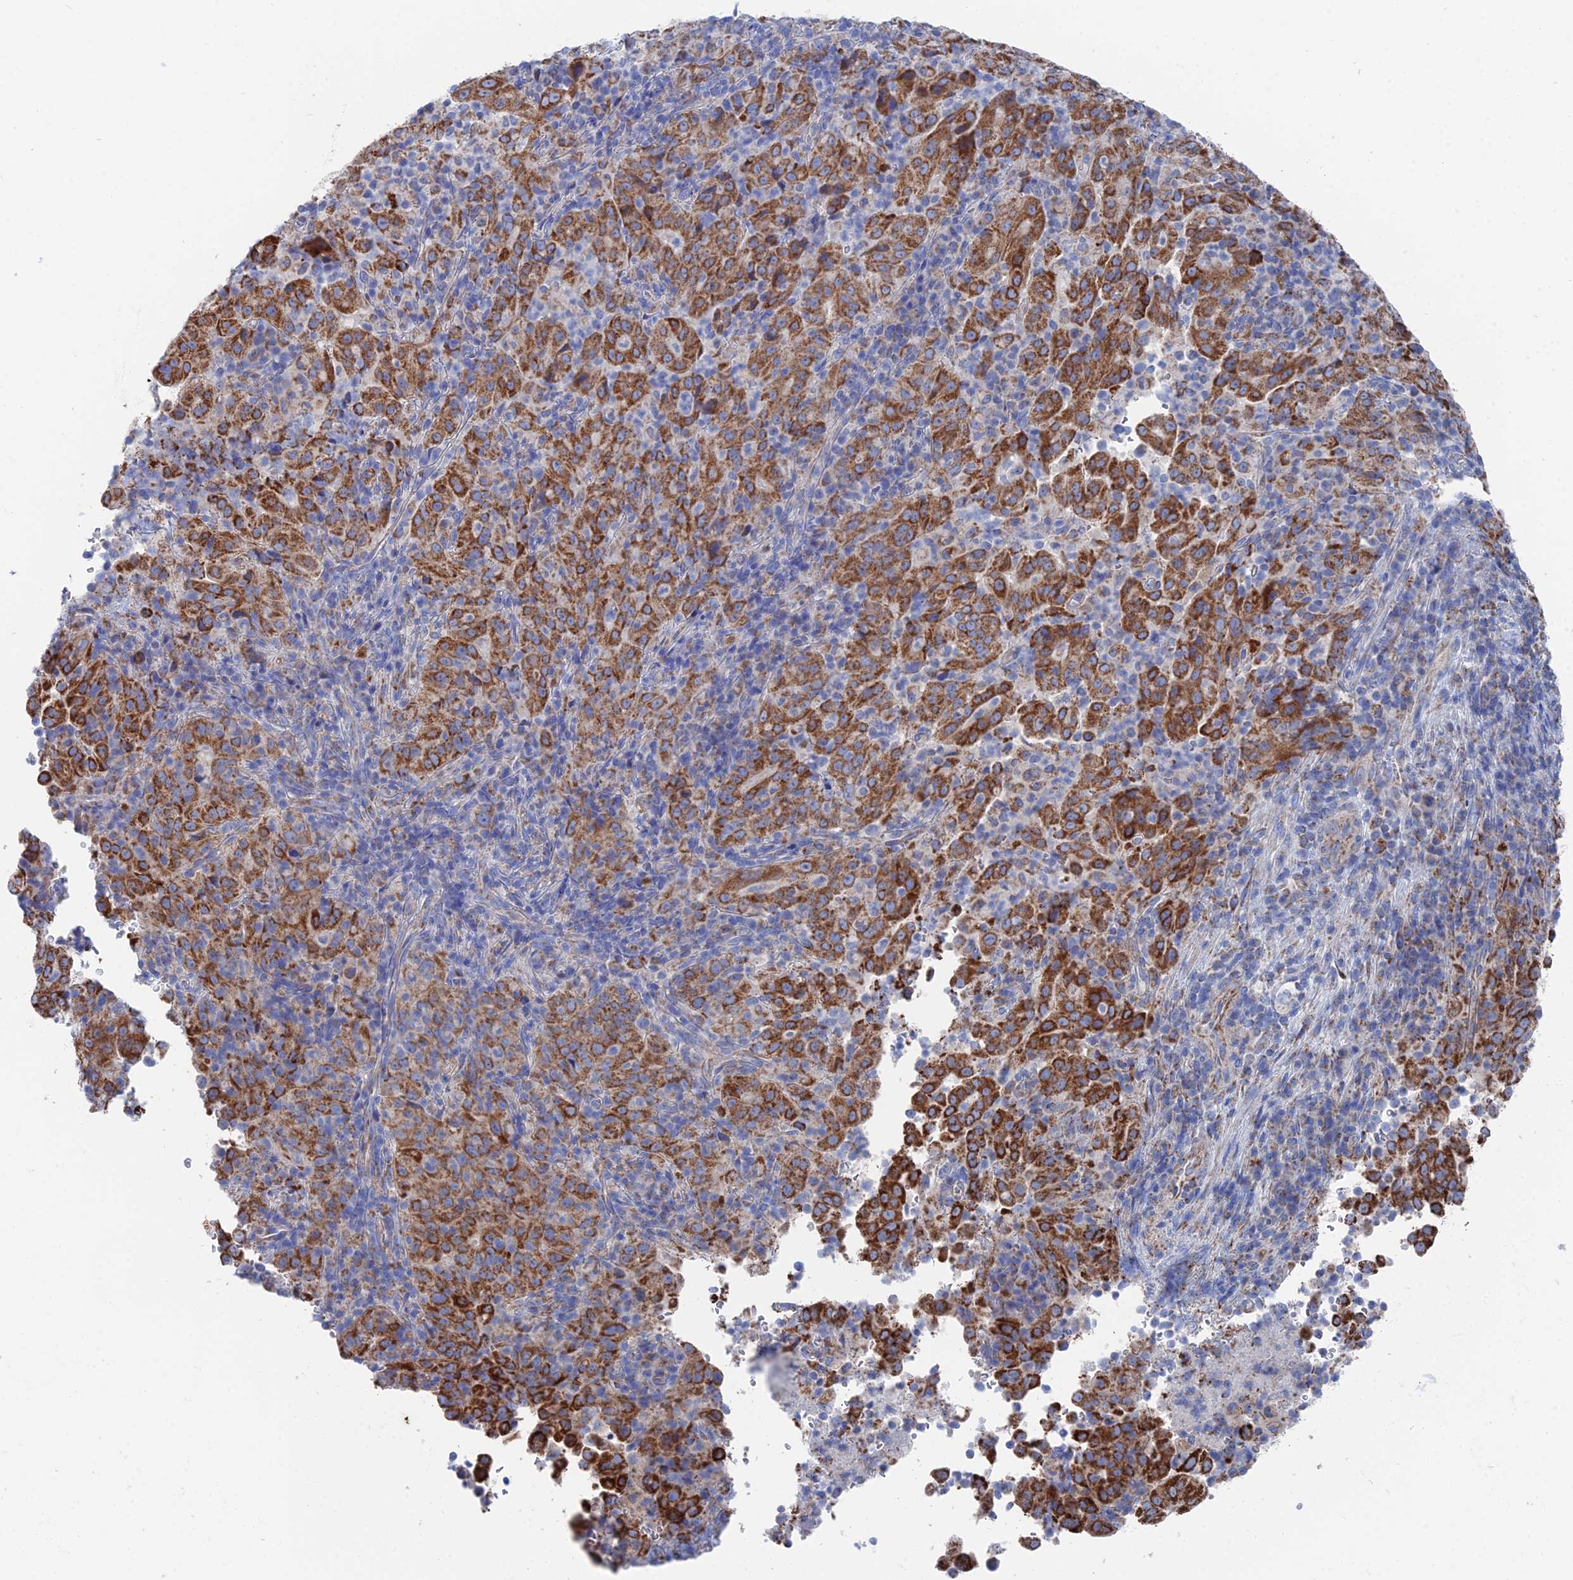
{"staining": {"intensity": "strong", "quantity": ">75%", "location": "cytoplasmic/membranous"}, "tissue": "pancreatic cancer", "cell_type": "Tumor cells", "image_type": "cancer", "snomed": [{"axis": "morphology", "description": "Adenocarcinoma, NOS"}, {"axis": "topography", "description": "Pancreas"}], "caption": "A brown stain labels strong cytoplasmic/membranous staining of a protein in pancreatic adenocarcinoma tumor cells. (DAB (3,3'-diaminobenzidine) IHC with brightfield microscopy, high magnification).", "gene": "IFT80", "patient": {"sex": "male", "age": 63}}